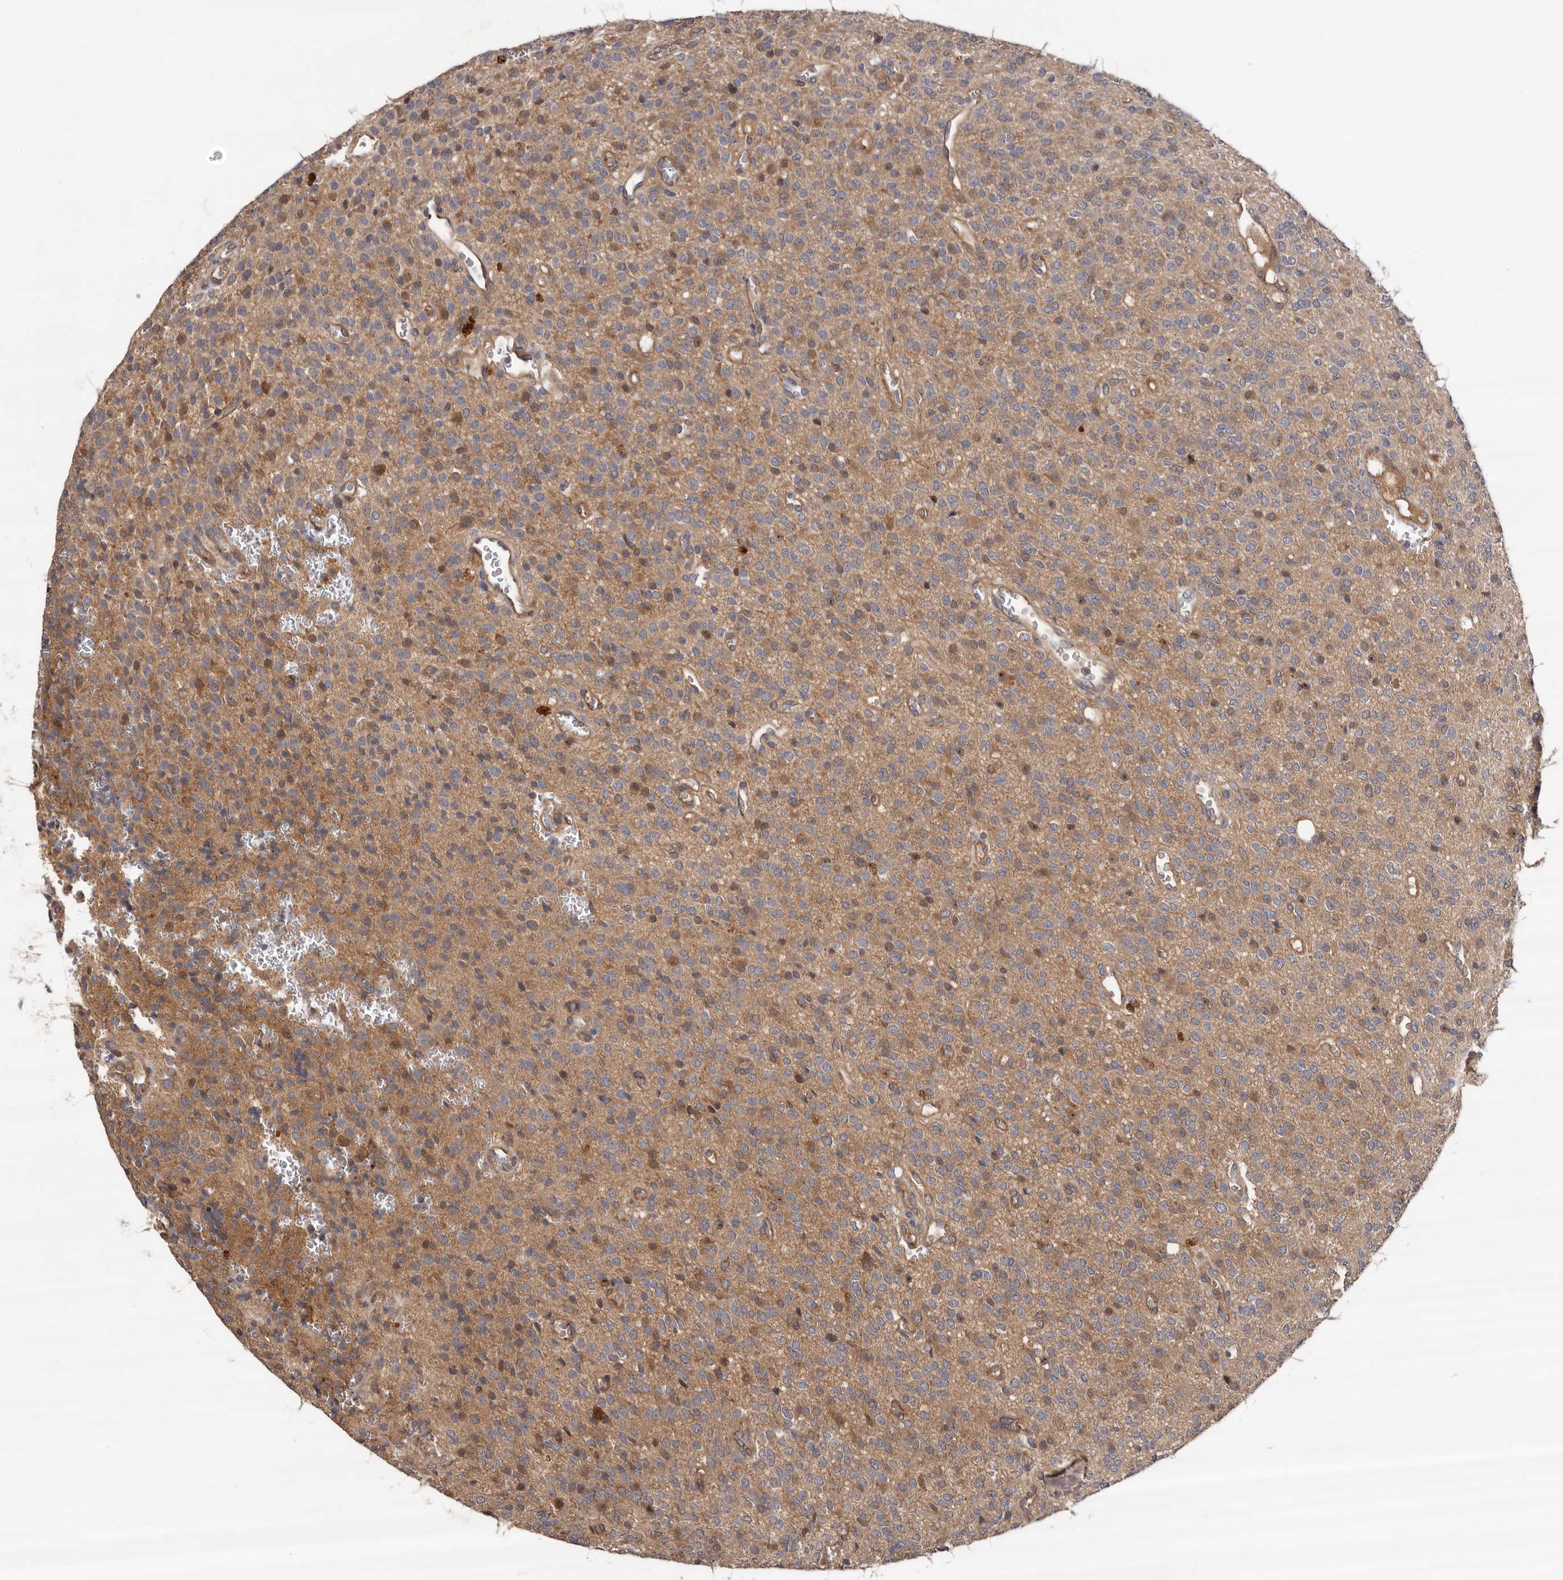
{"staining": {"intensity": "weak", "quantity": "25%-75%", "location": "cytoplasmic/membranous"}, "tissue": "glioma", "cell_type": "Tumor cells", "image_type": "cancer", "snomed": [{"axis": "morphology", "description": "Glioma, malignant, High grade"}, {"axis": "topography", "description": "Brain"}], "caption": "Protein staining demonstrates weak cytoplasmic/membranous staining in about 25%-75% of tumor cells in malignant glioma (high-grade). Using DAB (brown) and hematoxylin (blue) stains, captured at high magnification using brightfield microscopy.", "gene": "PRKD1", "patient": {"sex": "male", "age": 34}}